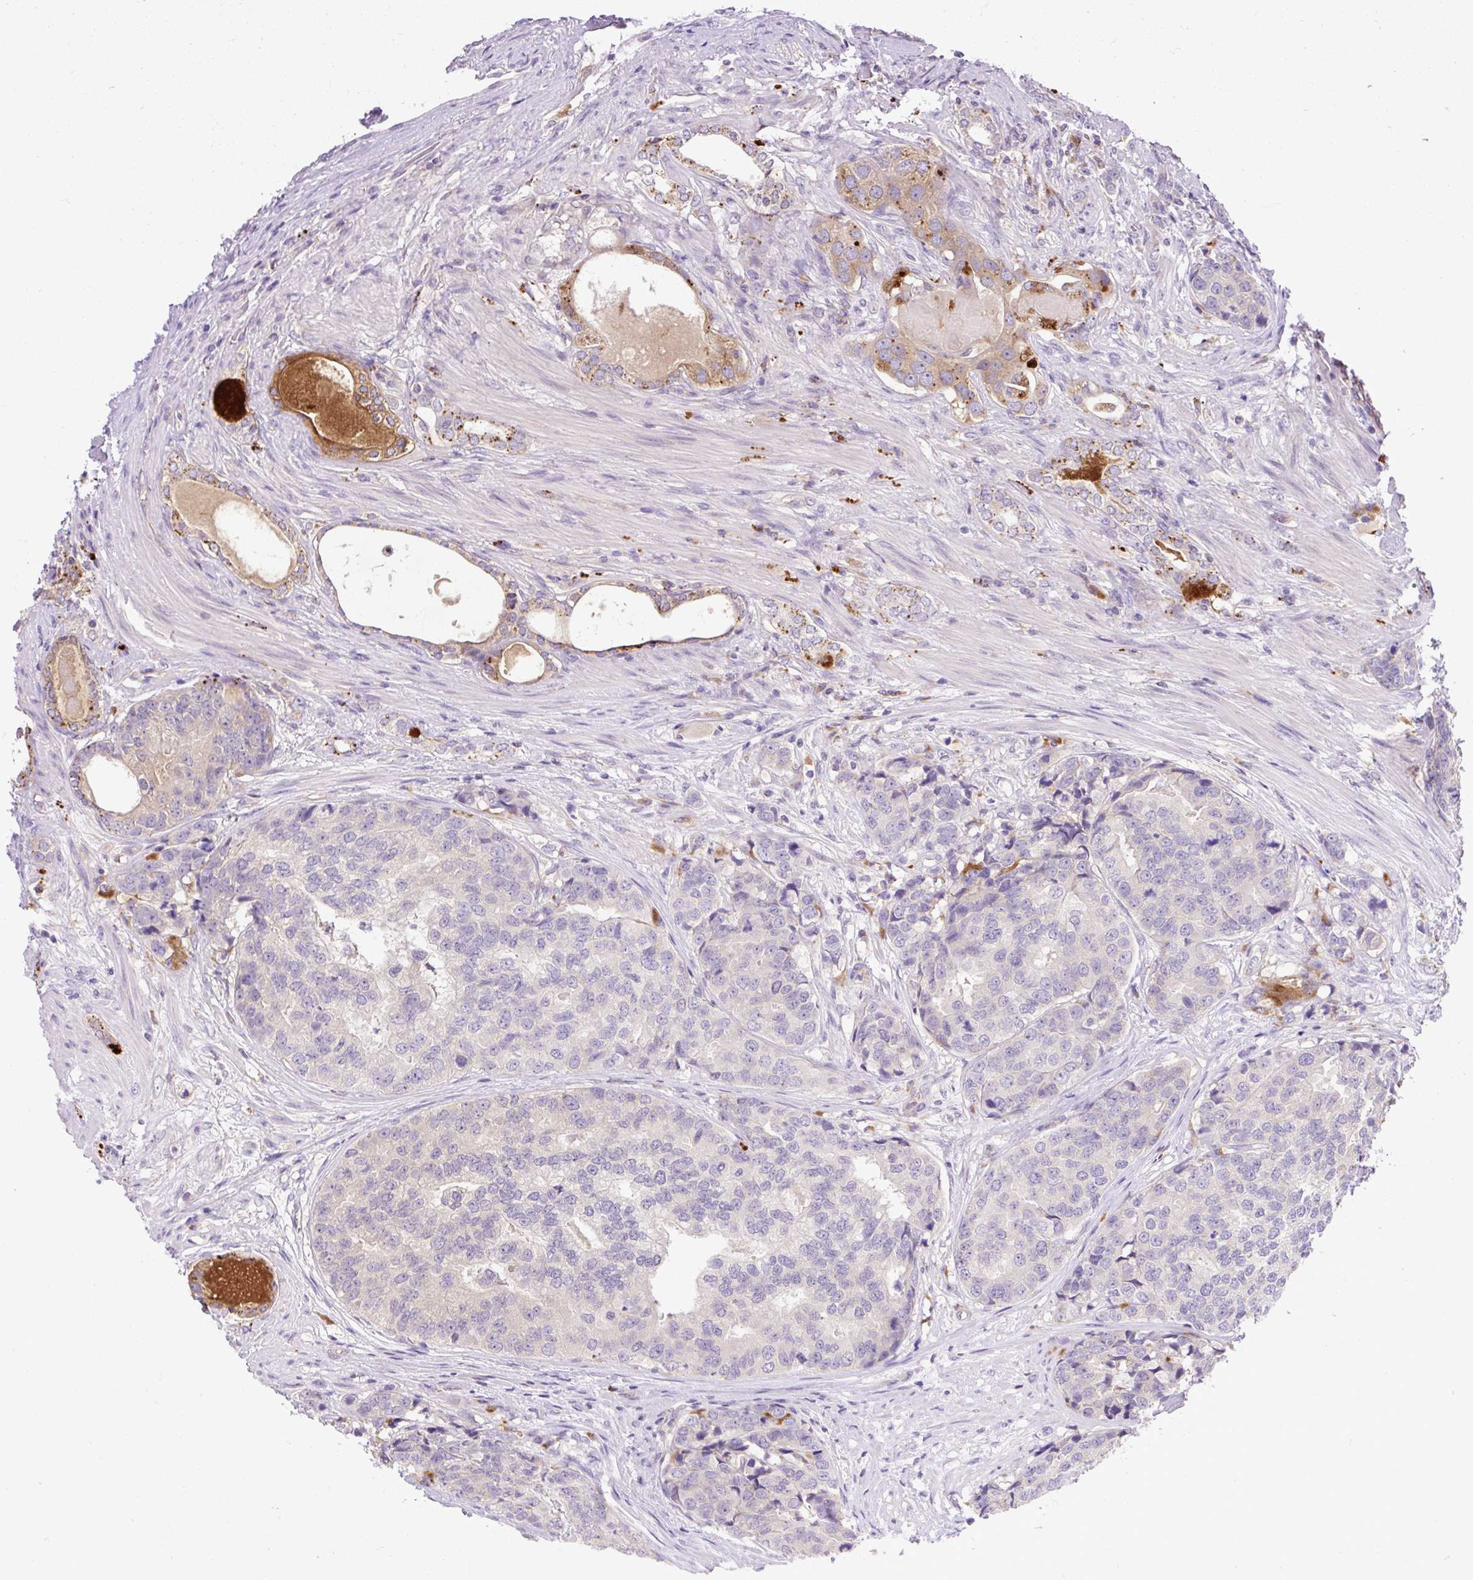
{"staining": {"intensity": "moderate", "quantity": "<25%", "location": "cytoplasmic/membranous"}, "tissue": "prostate cancer", "cell_type": "Tumor cells", "image_type": "cancer", "snomed": [{"axis": "morphology", "description": "Adenocarcinoma, High grade"}, {"axis": "topography", "description": "Prostate"}], "caption": "The image demonstrates a brown stain indicating the presence of a protein in the cytoplasmic/membranous of tumor cells in prostate cancer. (DAB IHC, brown staining for protein, blue staining for nuclei).", "gene": "HEXB", "patient": {"sex": "male", "age": 68}}